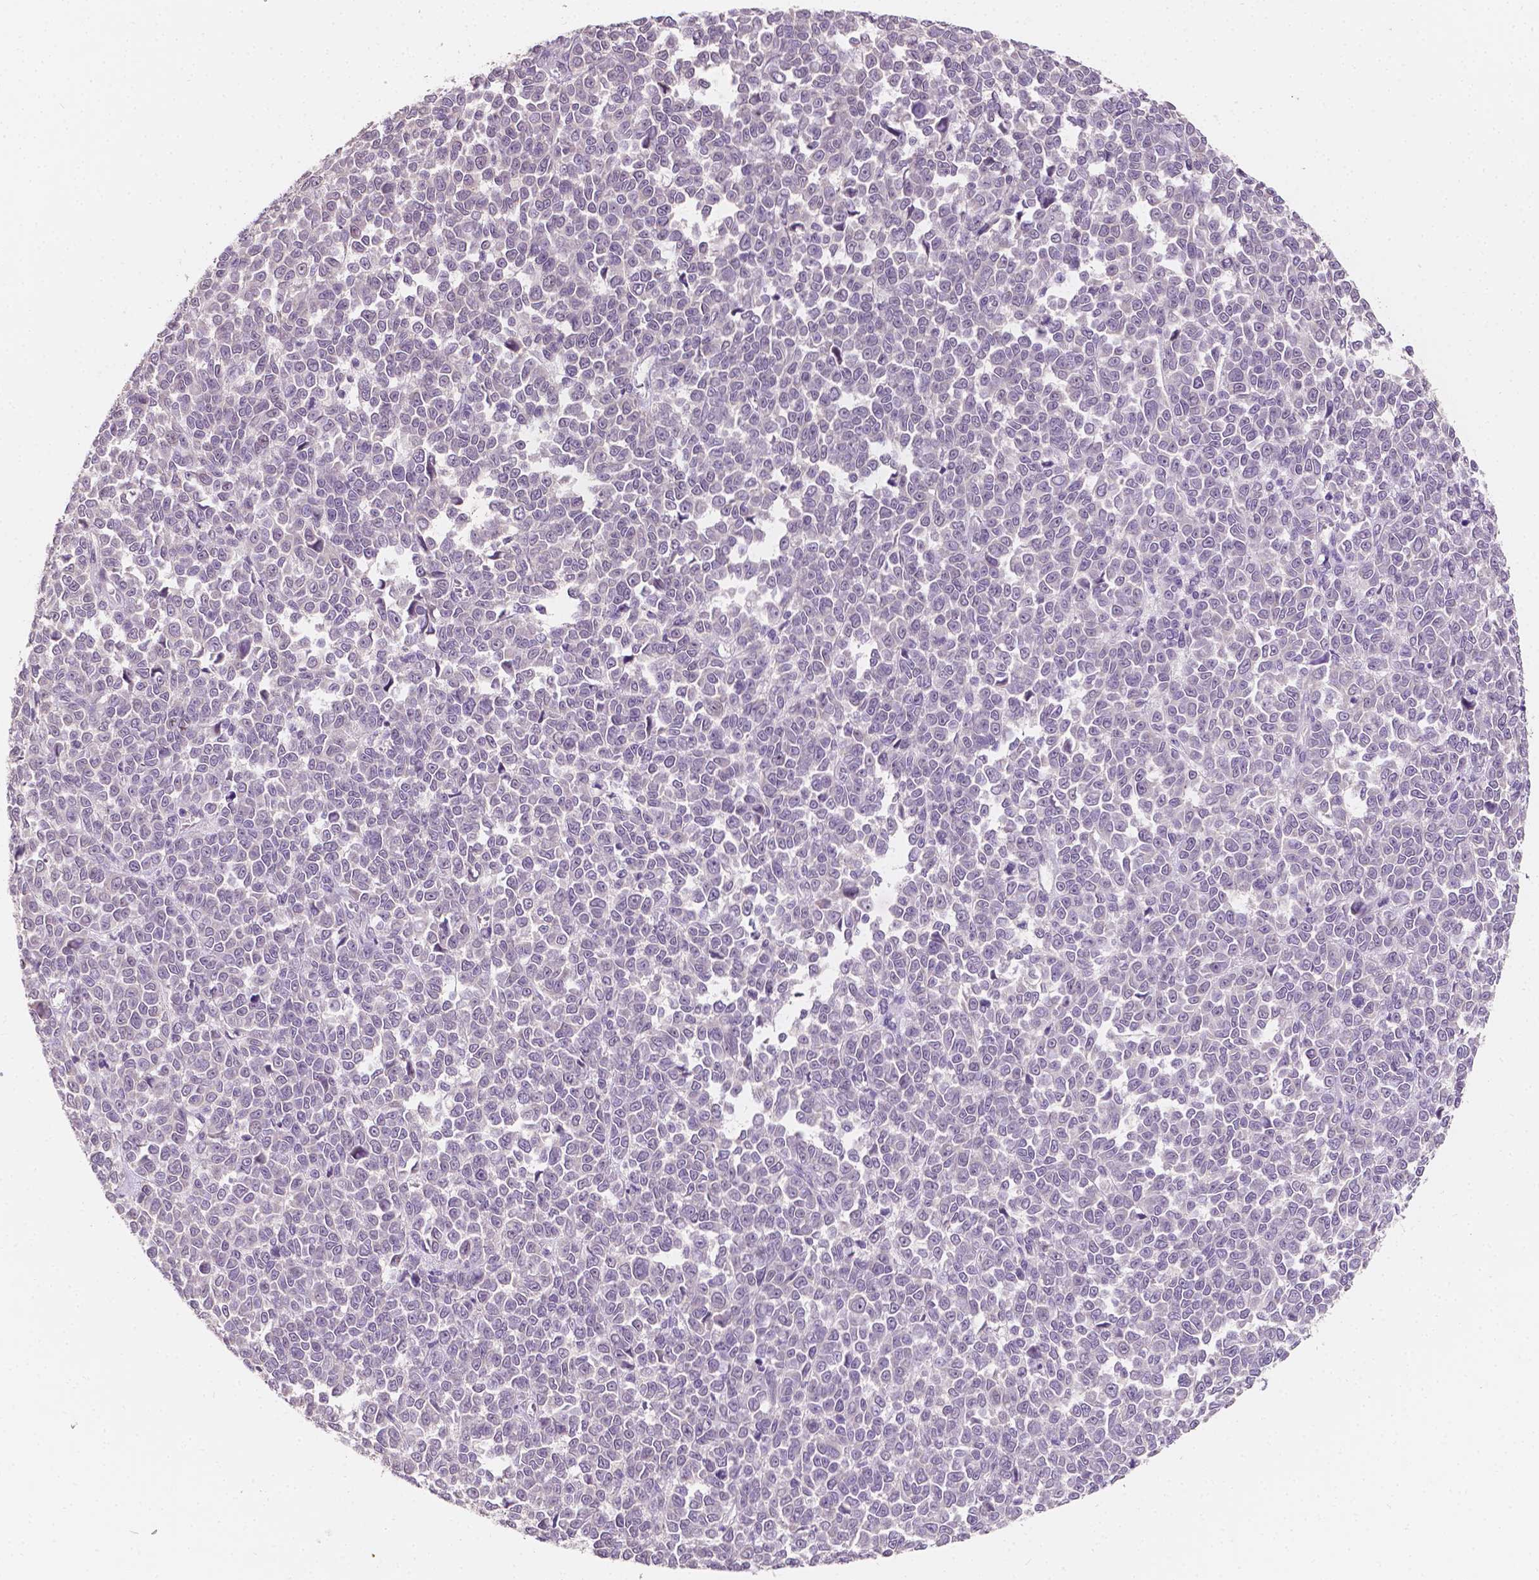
{"staining": {"intensity": "negative", "quantity": "none", "location": "none"}, "tissue": "melanoma", "cell_type": "Tumor cells", "image_type": "cancer", "snomed": [{"axis": "morphology", "description": "Malignant melanoma, NOS"}, {"axis": "topography", "description": "Skin"}], "caption": "Immunohistochemistry of human malignant melanoma demonstrates no staining in tumor cells.", "gene": "TAL1", "patient": {"sex": "female", "age": 95}}